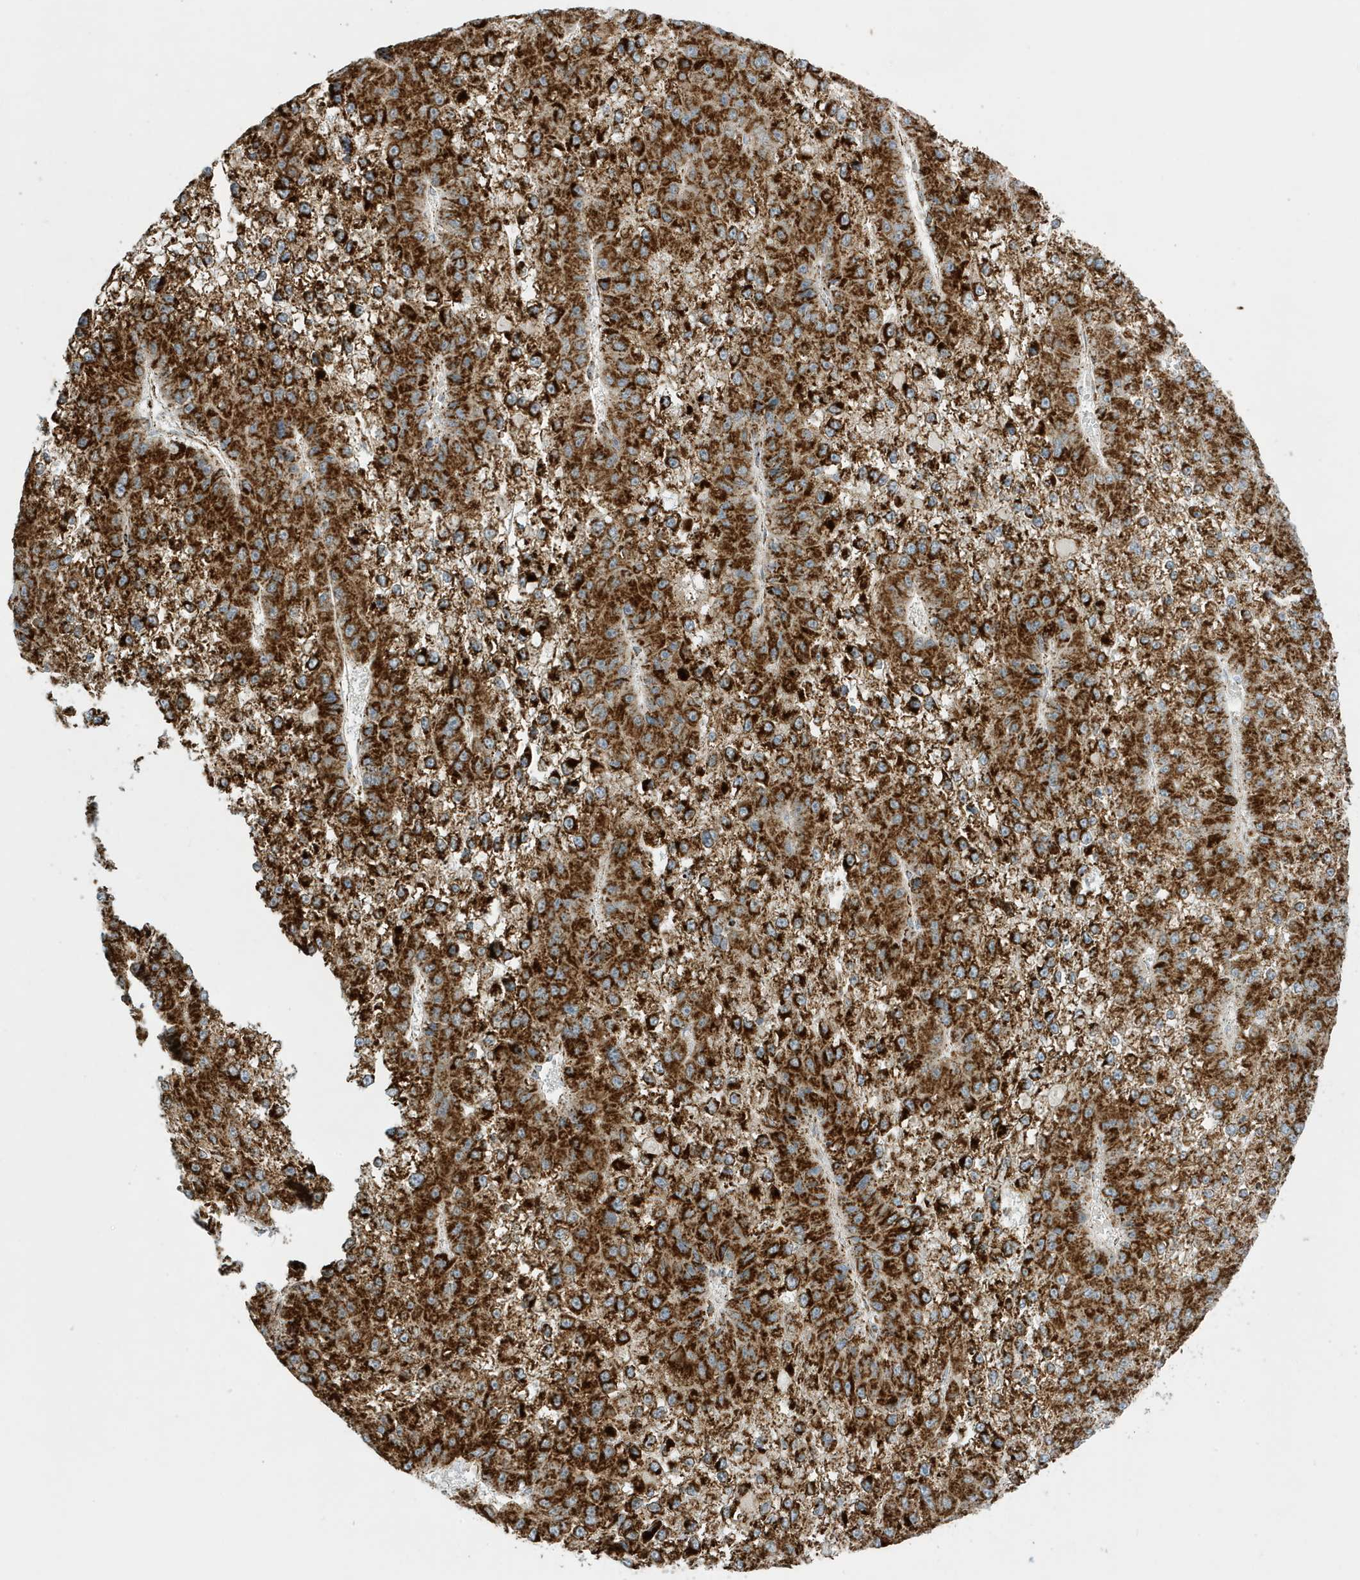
{"staining": {"intensity": "strong", "quantity": ">75%", "location": "cytoplasmic/membranous"}, "tissue": "liver cancer", "cell_type": "Tumor cells", "image_type": "cancer", "snomed": [{"axis": "morphology", "description": "Carcinoma, Hepatocellular, NOS"}, {"axis": "topography", "description": "Liver"}], "caption": "Immunohistochemistry histopathology image of neoplastic tissue: human liver cancer (hepatocellular carcinoma) stained using immunohistochemistry reveals high levels of strong protein expression localized specifically in the cytoplasmic/membranous of tumor cells, appearing as a cytoplasmic/membranous brown color.", "gene": "ATP5ME", "patient": {"sex": "female", "age": 73}}